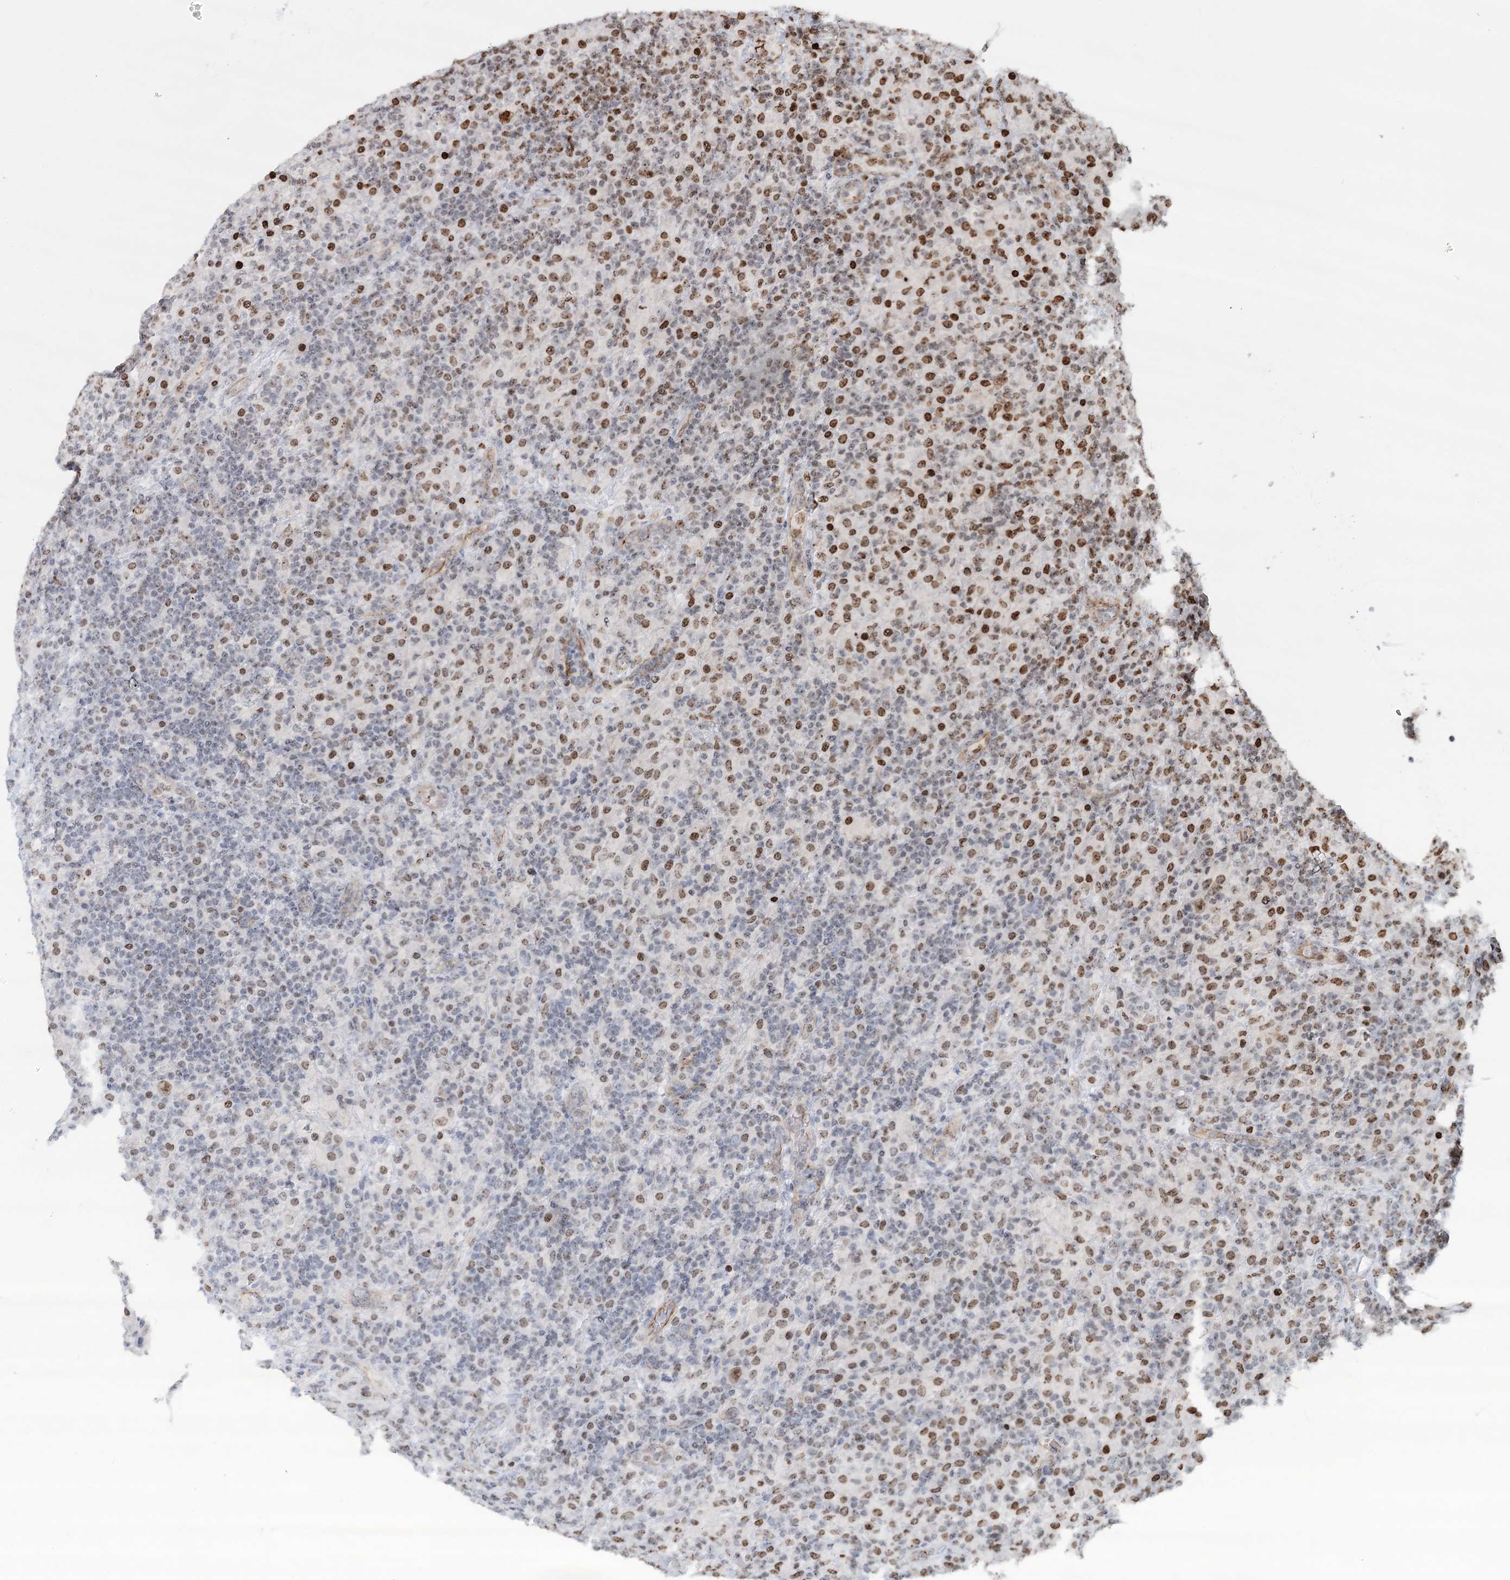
{"staining": {"intensity": "moderate", "quantity": ">75%", "location": "nuclear"}, "tissue": "lymphoma", "cell_type": "Tumor cells", "image_type": "cancer", "snomed": [{"axis": "morphology", "description": "Hodgkin's disease, NOS"}, {"axis": "topography", "description": "Lymph node"}], "caption": "This histopathology image shows immunohistochemistry (IHC) staining of lymphoma, with medium moderate nuclear expression in approximately >75% of tumor cells.", "gene": "ZFYVE28", "patient": {"sex": "male", "age": 70}}